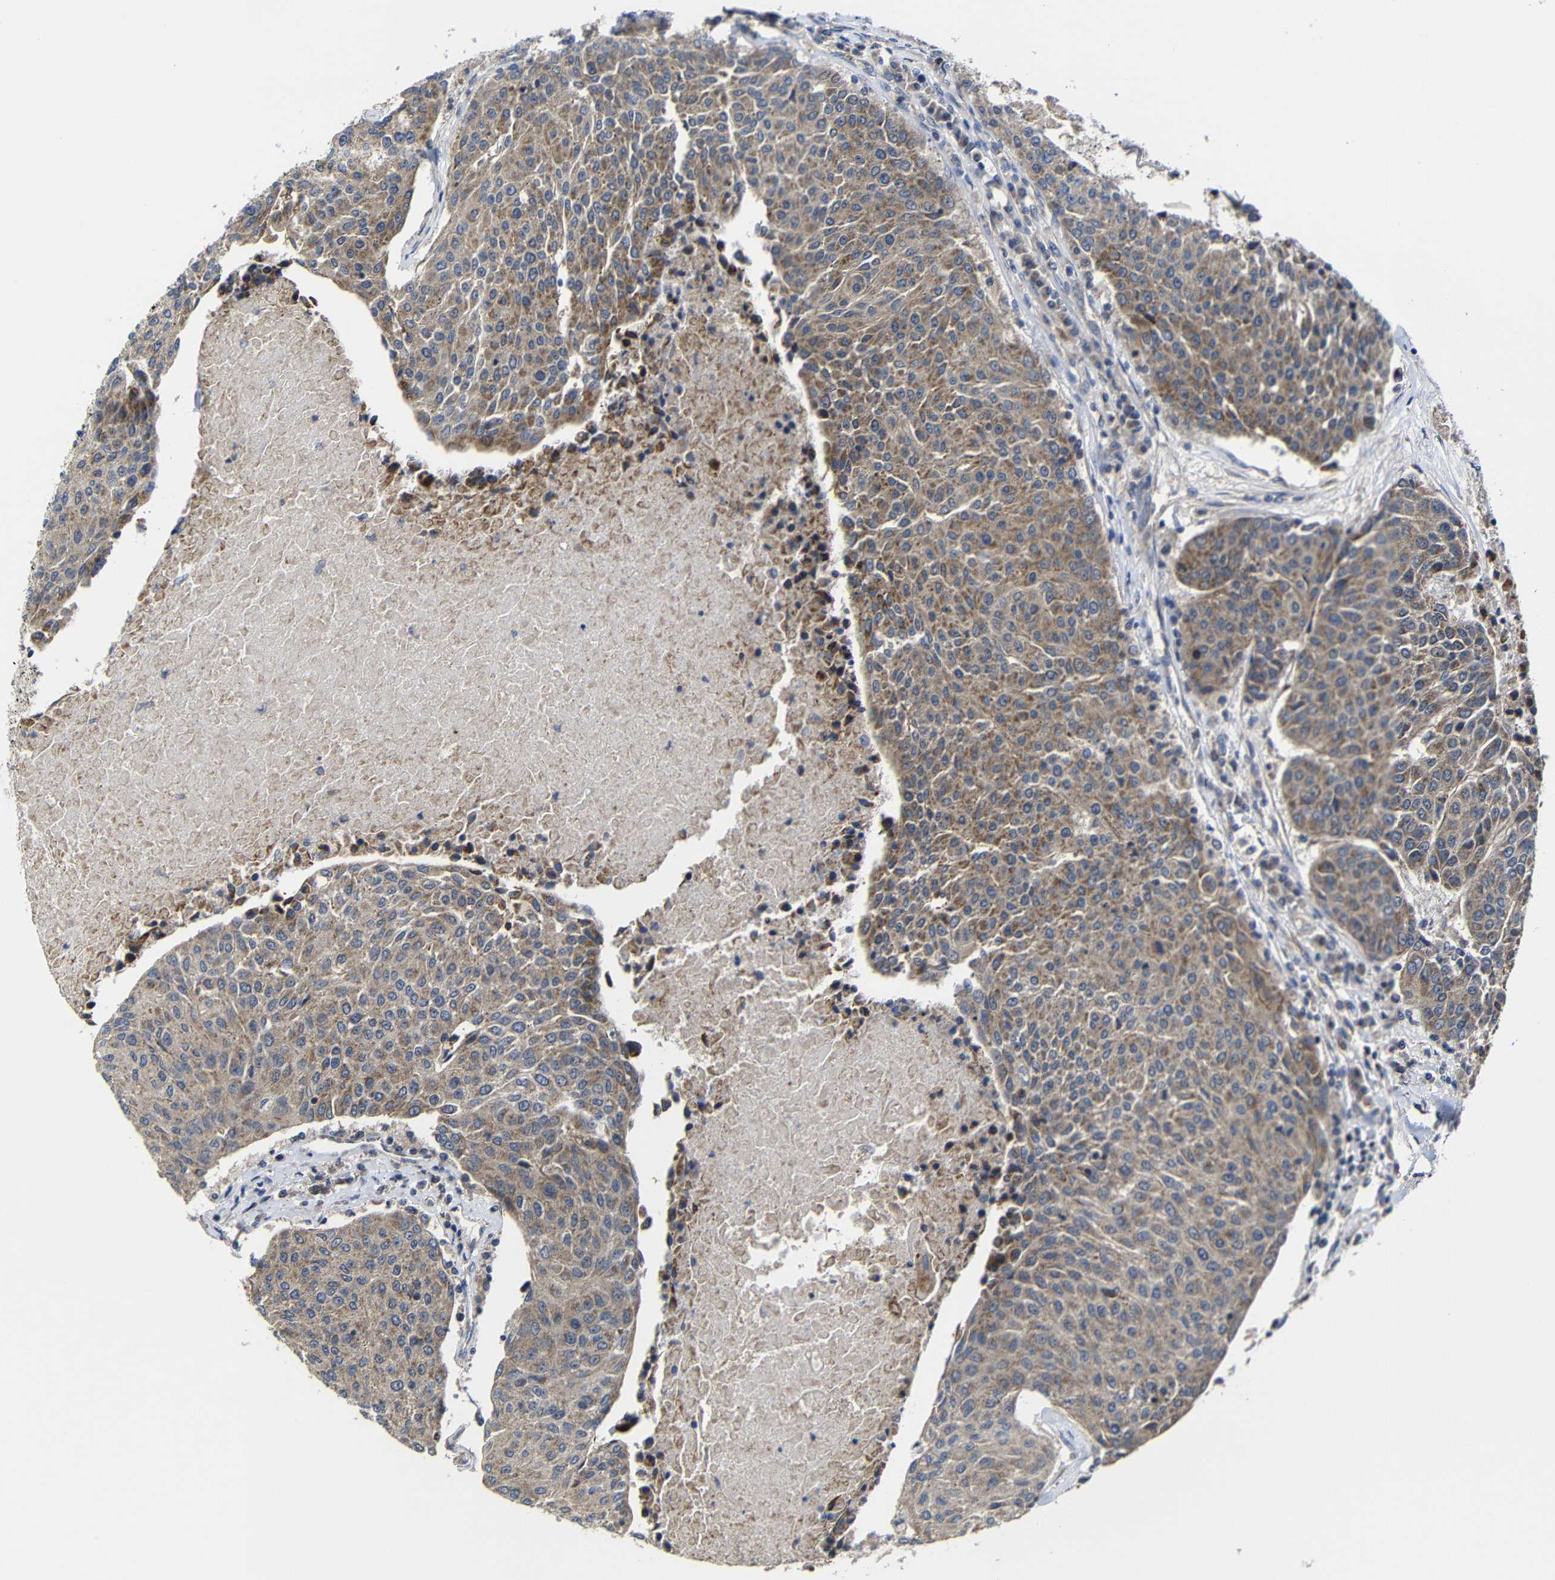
{"staining": {"intensity": "moderate", "quantity": ">75%", "location": "cytoplasmic/membranous"}, "tissue": "urothelial cancer", "cell_type": "Tumor cells", "image_type": "cancer", "snomed": [{"axis": "morphology", "description": "Urothelial carcinoma, High grade"}, {"axis": "topography", "description": "Urinary bladder"}], "caption": "IHC image of human urothelial cancer stained for a protein (brown), which reveals medium levels of moderate cytoplasmic/membranous staining in approximately >75% of tumor cells.", "gene": "LPAR5", "patient": {"sex": "female", "age": 85}}